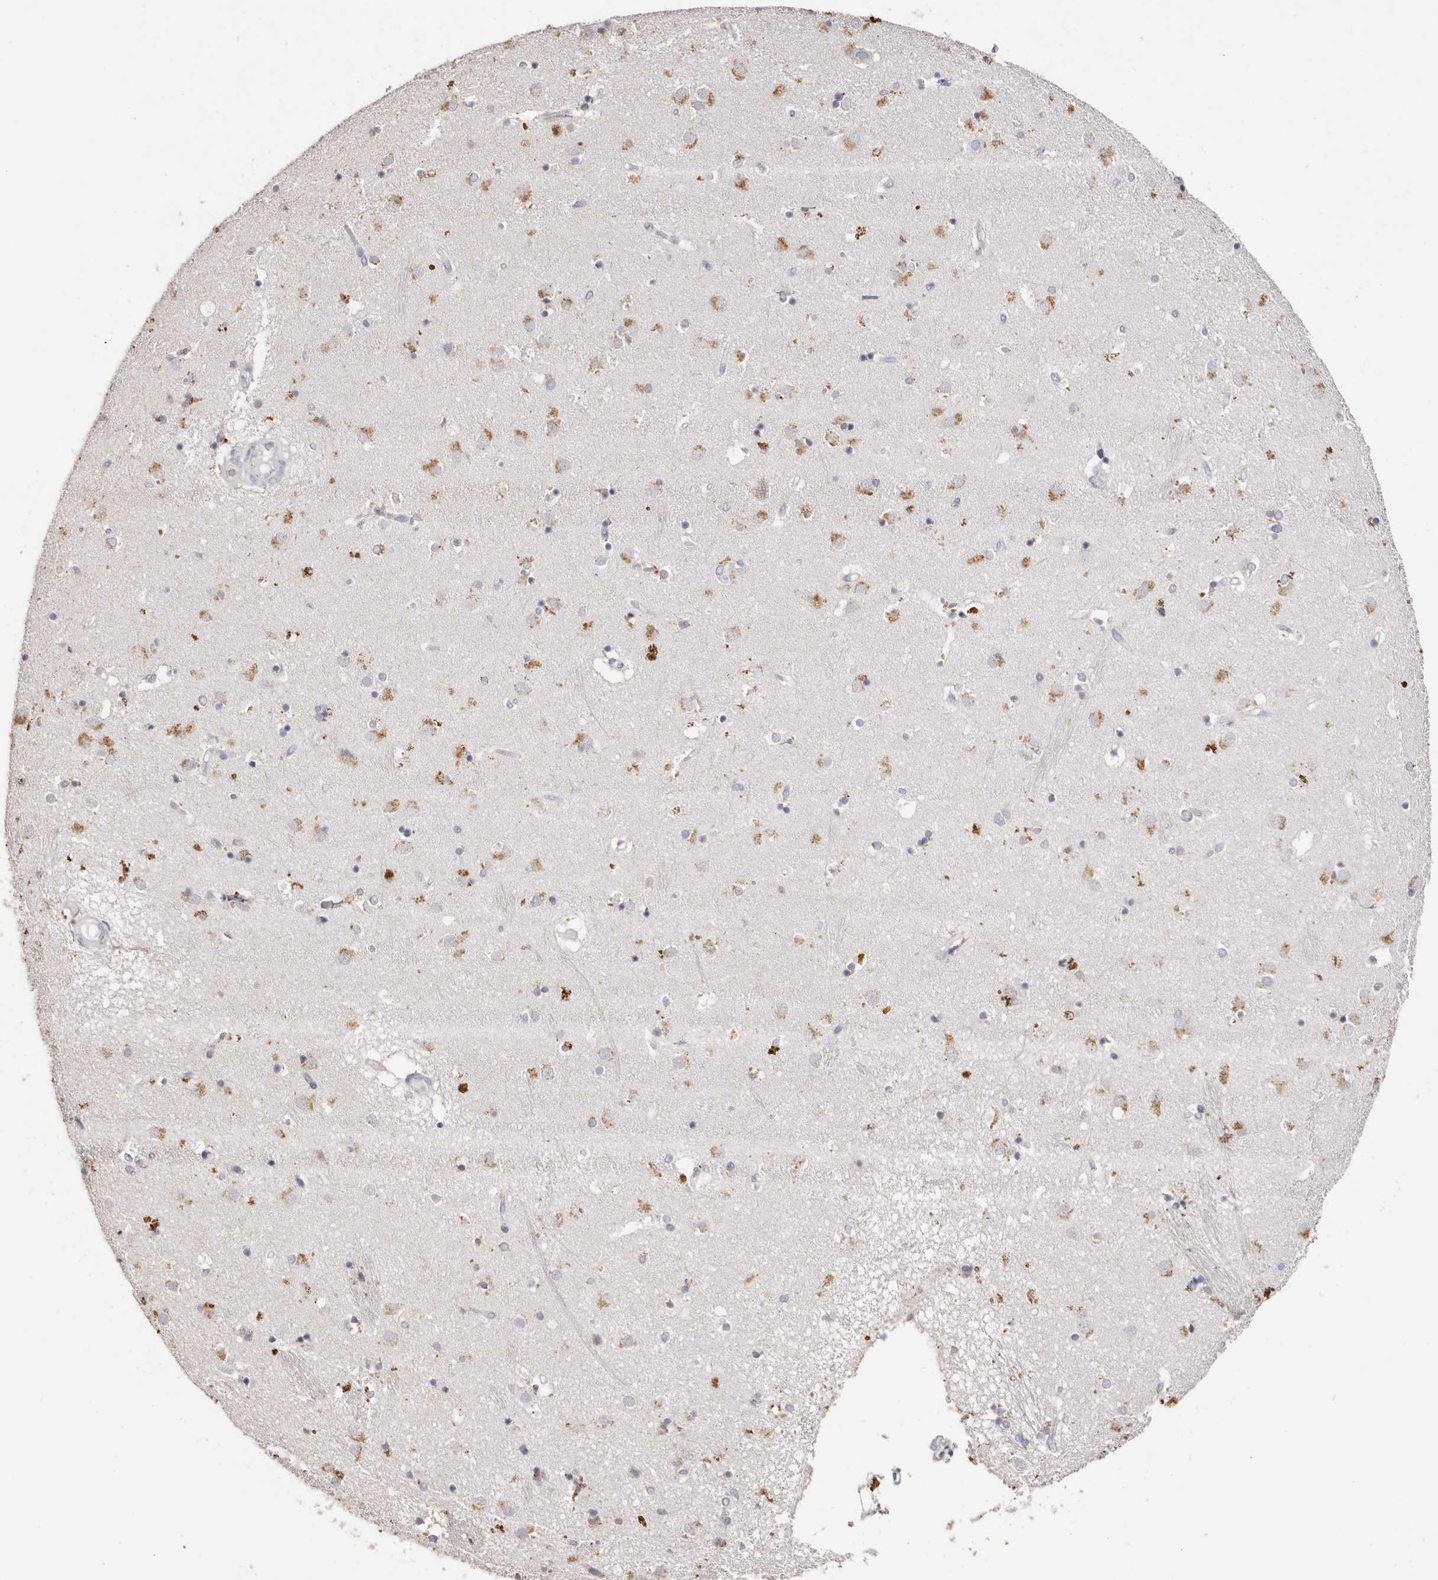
{"staining": {"intensity": "moderate", "quantity": "<25%", "location": "cytoplasmic/membranous"}, "tissue": "caudate", "cell_type": "Glial cells", "image_type": "normal", "snomed": [{"axis": "morphology", "description": "Normal tissue, NOS"}, {"axis": "topography", "description": "Lateral ventricle wall"}], "caption": "The histopathology image demonstrates staining of normal caudate, revealing moderate cytoplasmic/membranous protein expression (brown color) within glial cells.", "gene": "LGALS7B", "patient": {"sex": "male", "age": 70}}